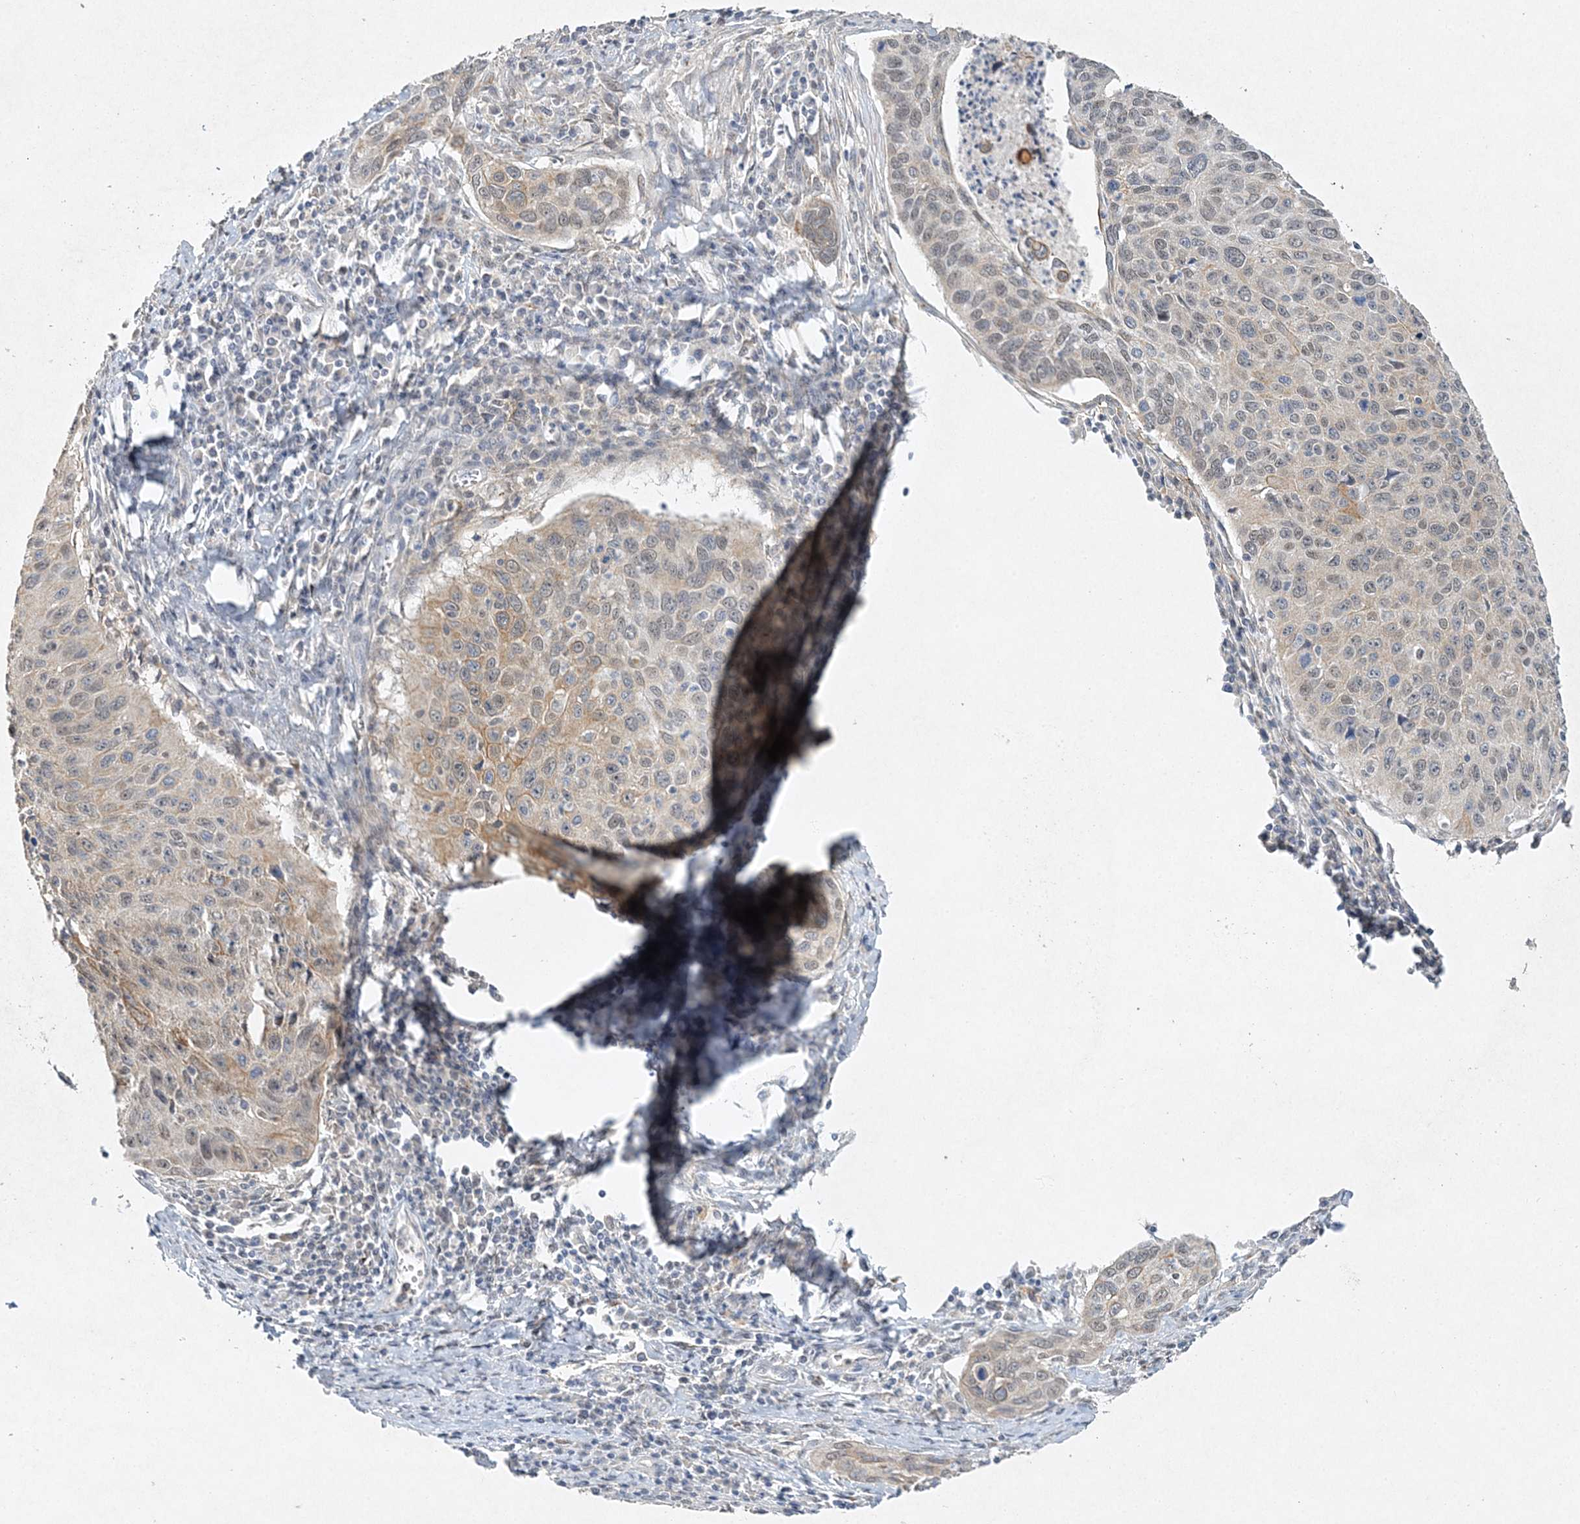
{"staining": {"intensity": "weak", "quantity": ">75%", "location": "cytoplasmic/membranous,nuclear"}, "tissue": "cervical cancer", "cell_type": "Tumor cells", "image_type": "cancer", "snomed": [{"axis": "morphology", "description": "Squamous cell carcinoma, NOS"}, {"axis": "topography", "description": "Cervix"}], "caption": "Tumor cells demonstrate low levels of weak cytoplasmic/membranous and nuclear positivity in about >75% of cells in squamous cell carcinoma (cervical). The protein is stained brown, and the nuclei are stained in blue (DAB IHC with brightfield microscopy, high magnification).", "gene": "MAT2B", "patient": {"sex": "female", "age": 53}}